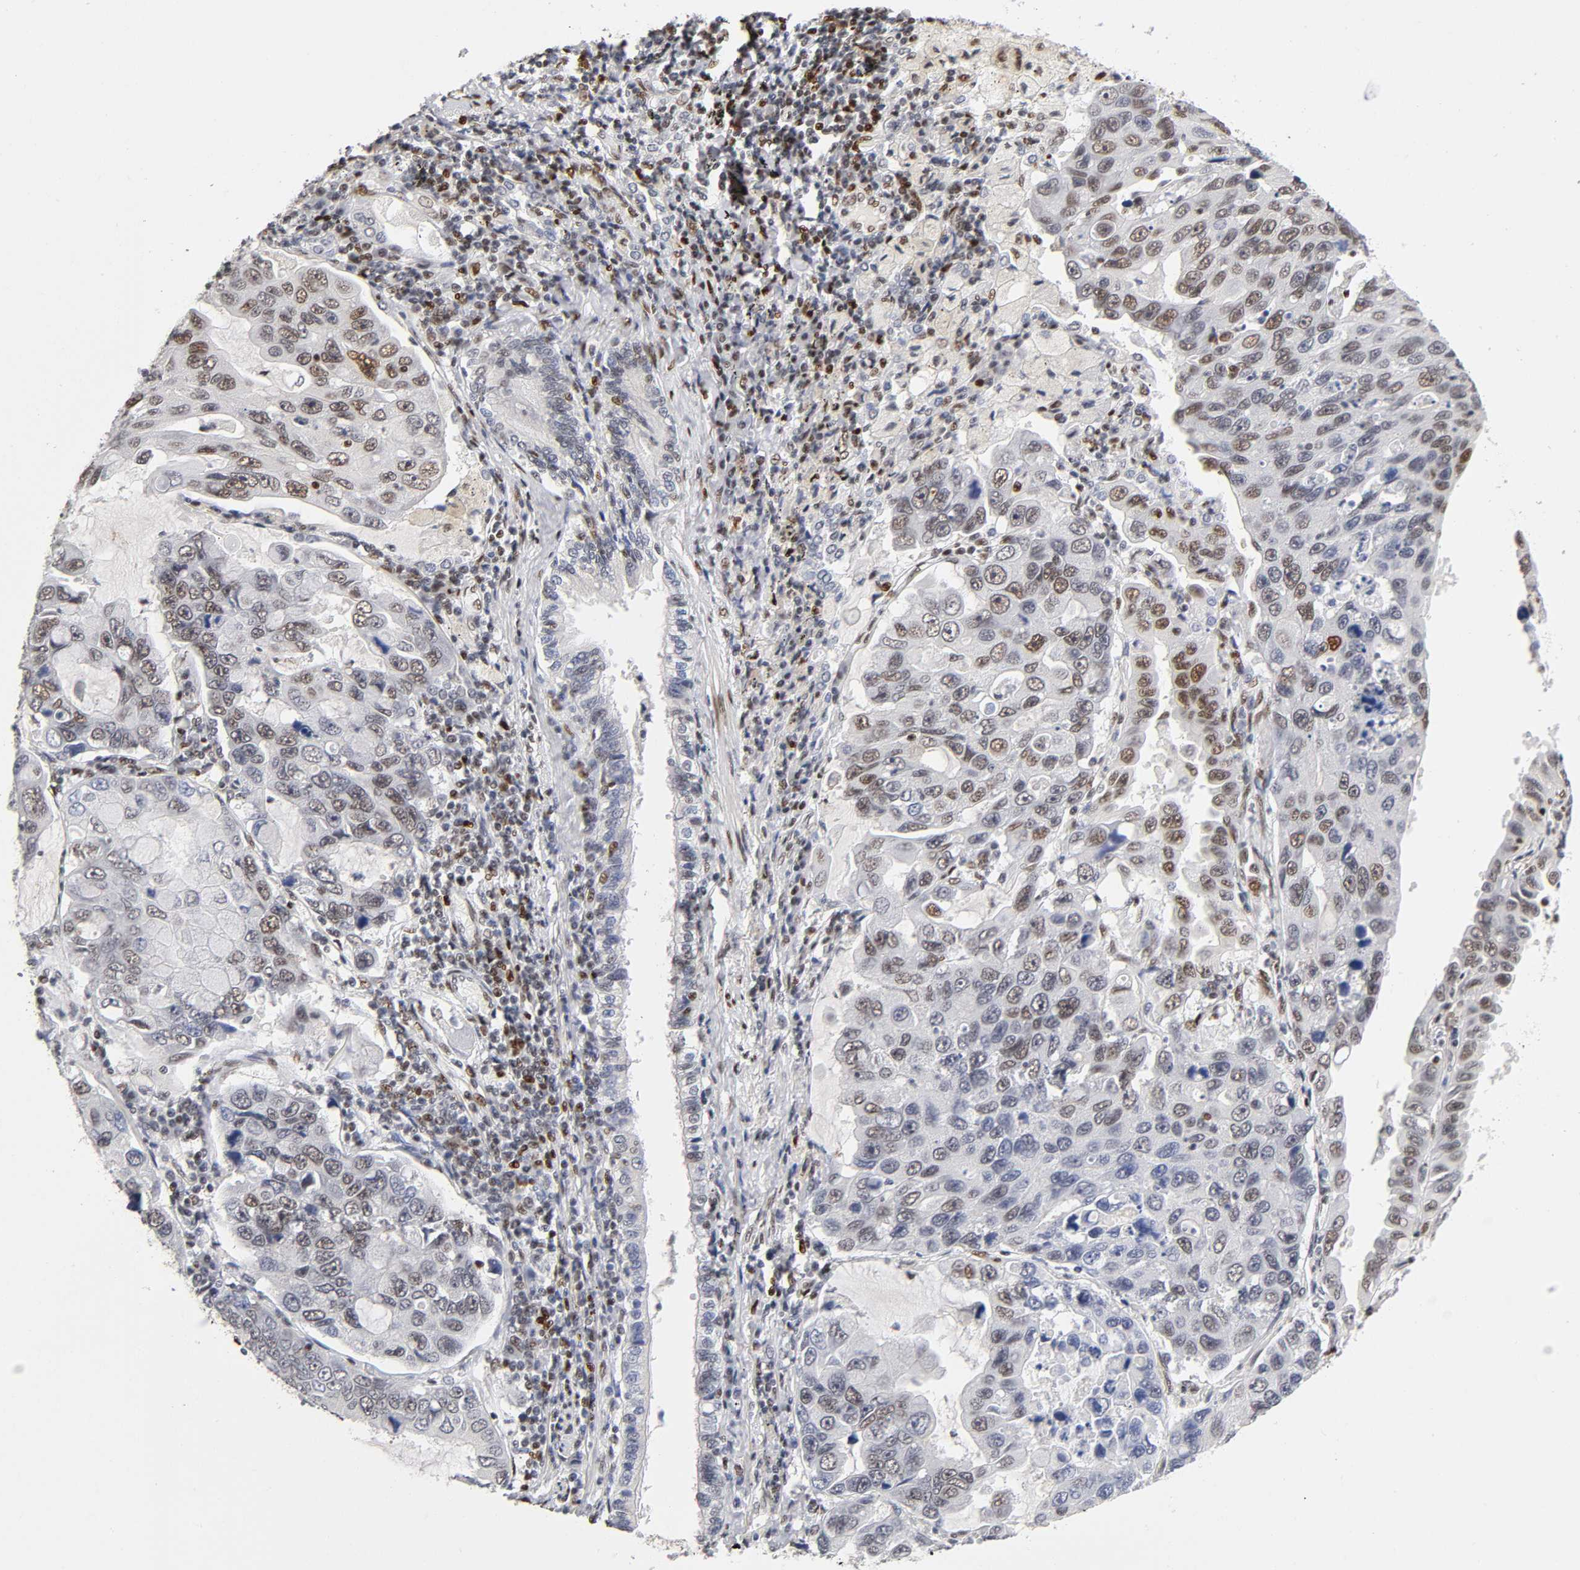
{"staining": {"intensity": "weak", "quantity": "25%-75%", "location": "nuclear"}, "tissue": "lung cancer", "cell_type": "Tumor cells", "image_type": "cancer", "snomed": [{"axis": "morphology", "description": "Adenocarcinoma, NOS"}, {"axis": "topography", "description": "Lung"}], "caption": "An image of human adenocarcinoma (lung) stained for a protein exhibits weak nuclear brown staining in tumor cells. The protein is stained brown, and the nuclei are stained in blue (DAB IHC with brightfield microscopy, high magnification).", "gene": "NR3C1", "patient": {"sex": "male", "age": 64}}